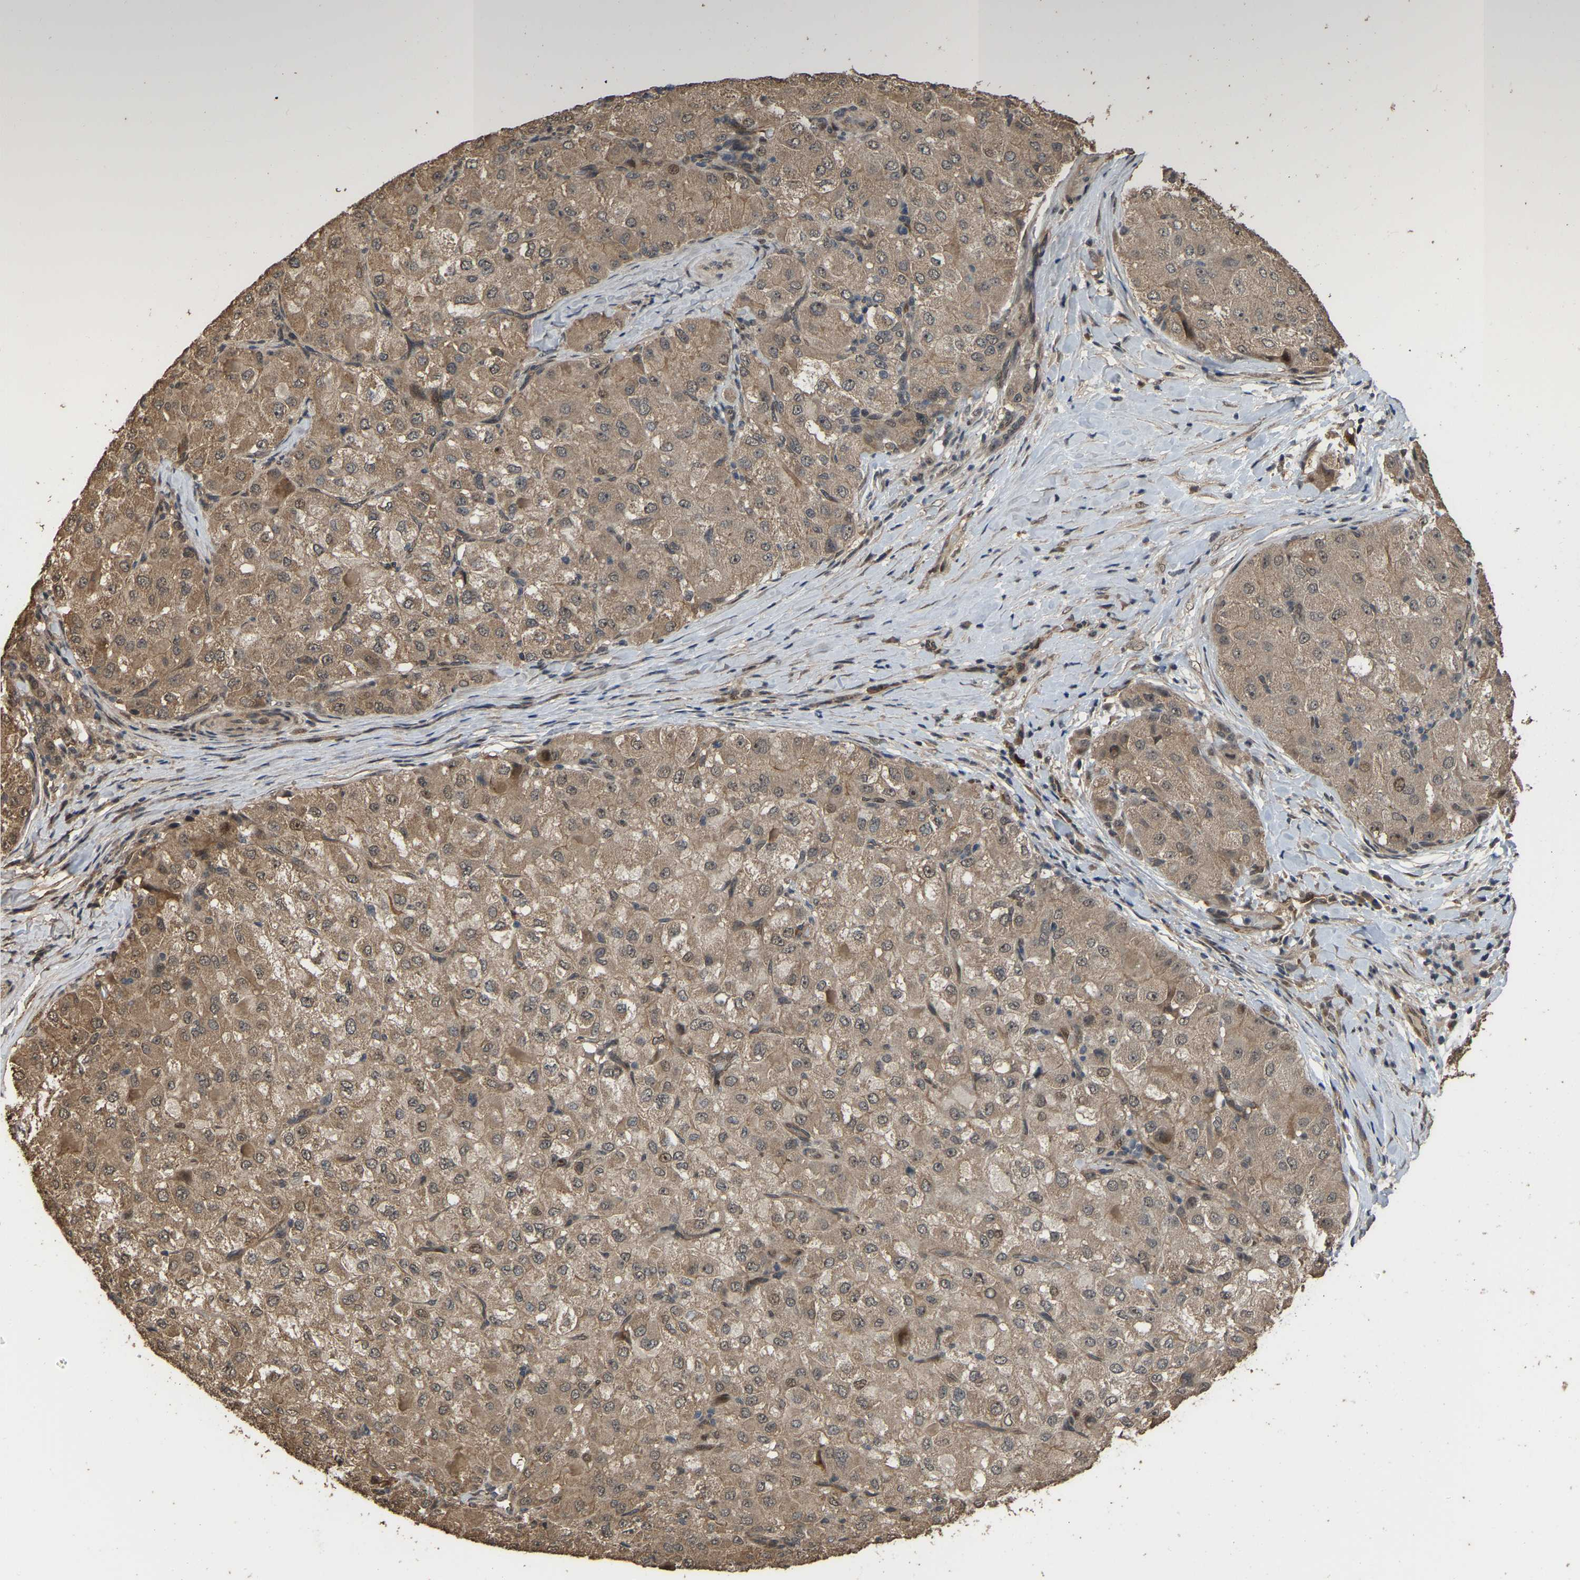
{"staining": {"intensity": "moderate", "quantity": ">75%", "location": "cytoplasmic/membranous"}, "tissue": "liver cancer", "cell_type": "Tumor cells", "image_type": "cancer", "snomed": [{"axis": "morphology", "description": "Carcinoma, Hepatocellular, NOS"}, {"axis": "topography", "description": "Liver"}], "caption": "Immunohistochemistry (IHC) (DAB) staining of human liver cancer (hepatocellular carcinoma) shows moderate cytoplasmic/membranous protein staining in approximately >75% of tumor cells.", "gene": "ARHGAP23", "patient": {"sex": "male", "age": 80}}